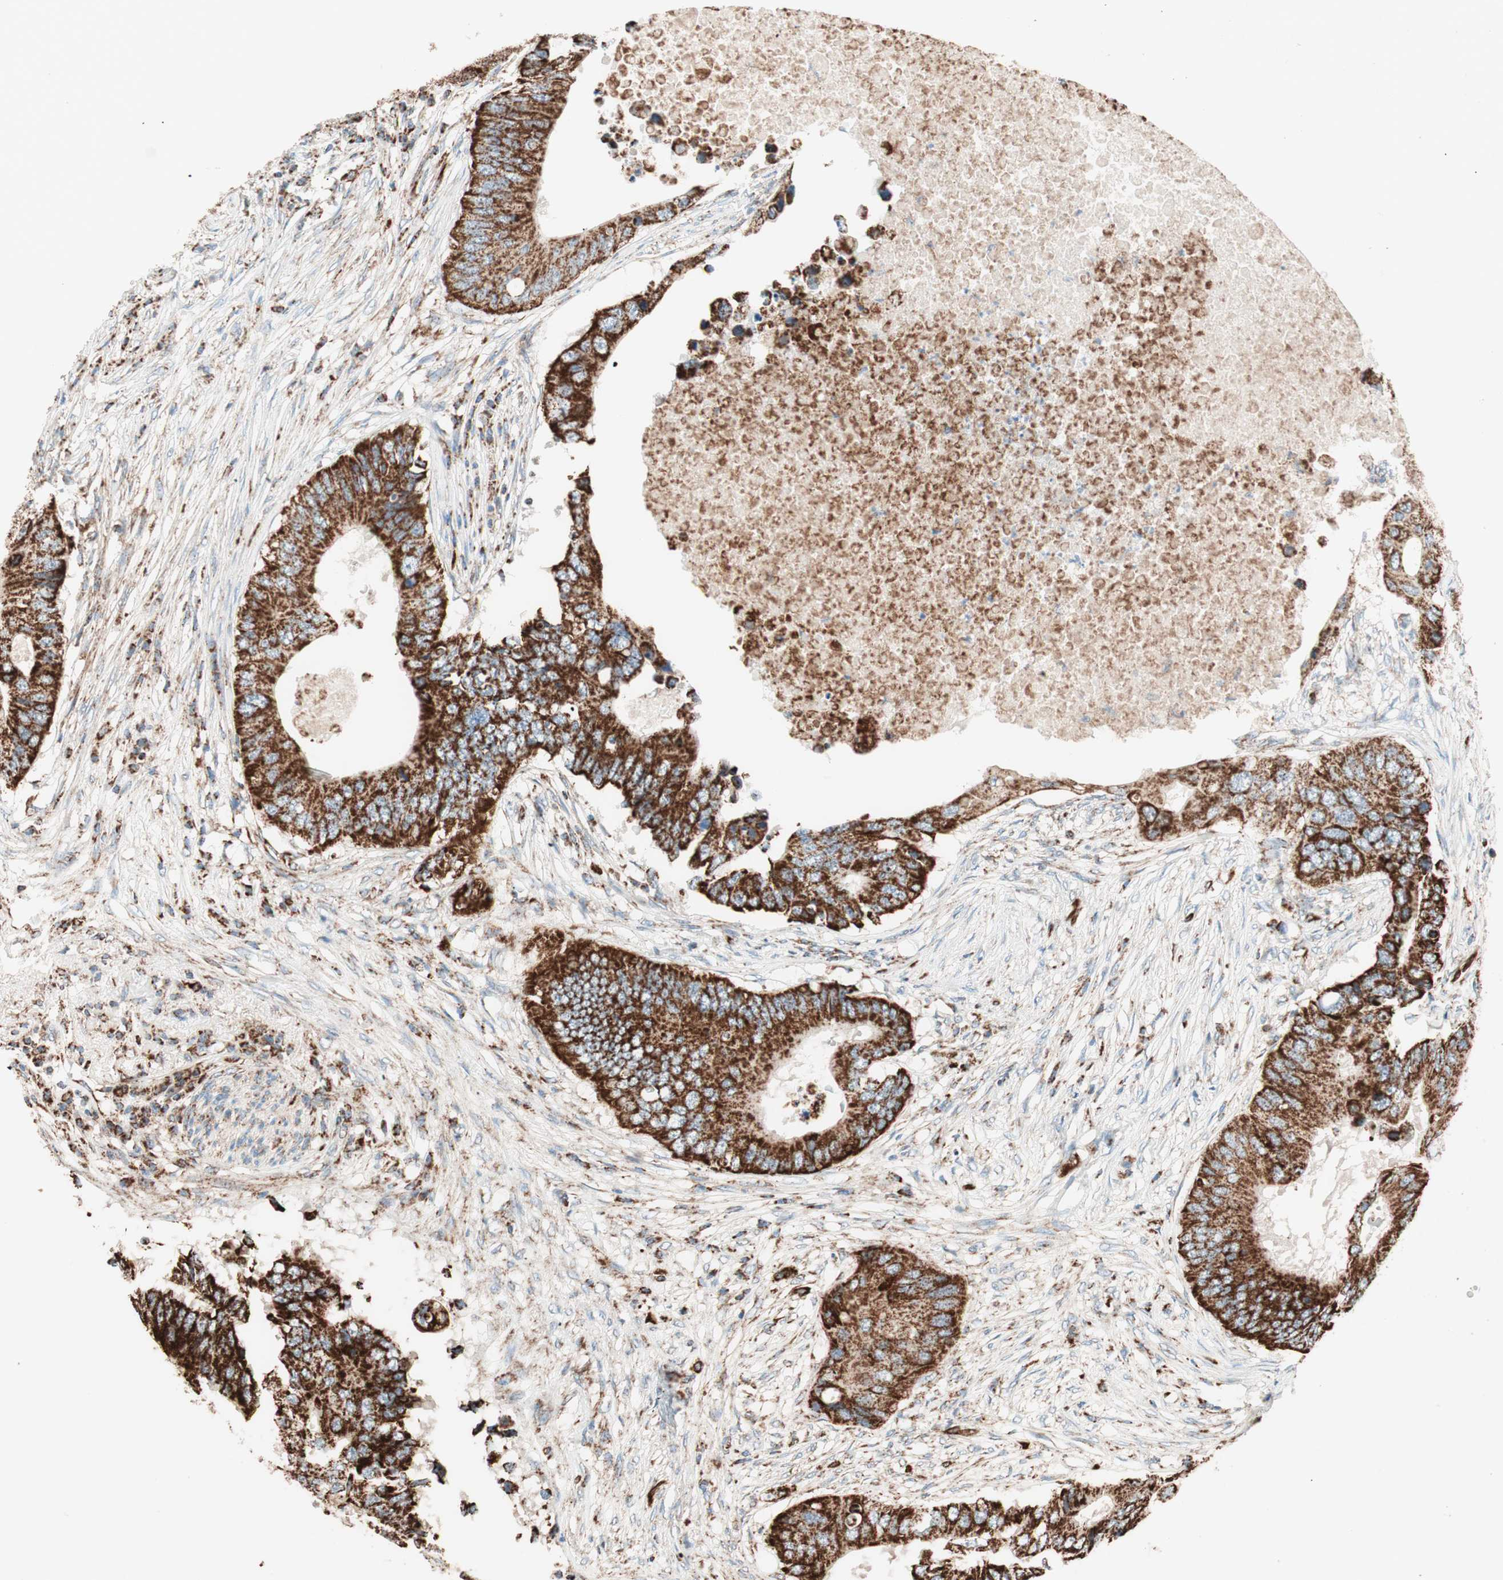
{"staining": {"intensity": "strong", "quantity": ">75%", "location": "cytoplasmic/membranous"}, "tissue": "colorectal cancer", "cell_type": "Tumor cells", "image_type": "cancer", "snomed": [{"axis": "morphology", "description": "Adenocarcinoma, NOS"}, {"axis": "topography", "description": "Colon"}], "caption": "The photomicrograph displays immunohistochemical staining of colorectal cancer. There is strong cytoplasmic/membranous positivity is present in about >75% of tumor cells.", "gene": "TOMM22", "patient": {"sex": "male", "age": 71}}